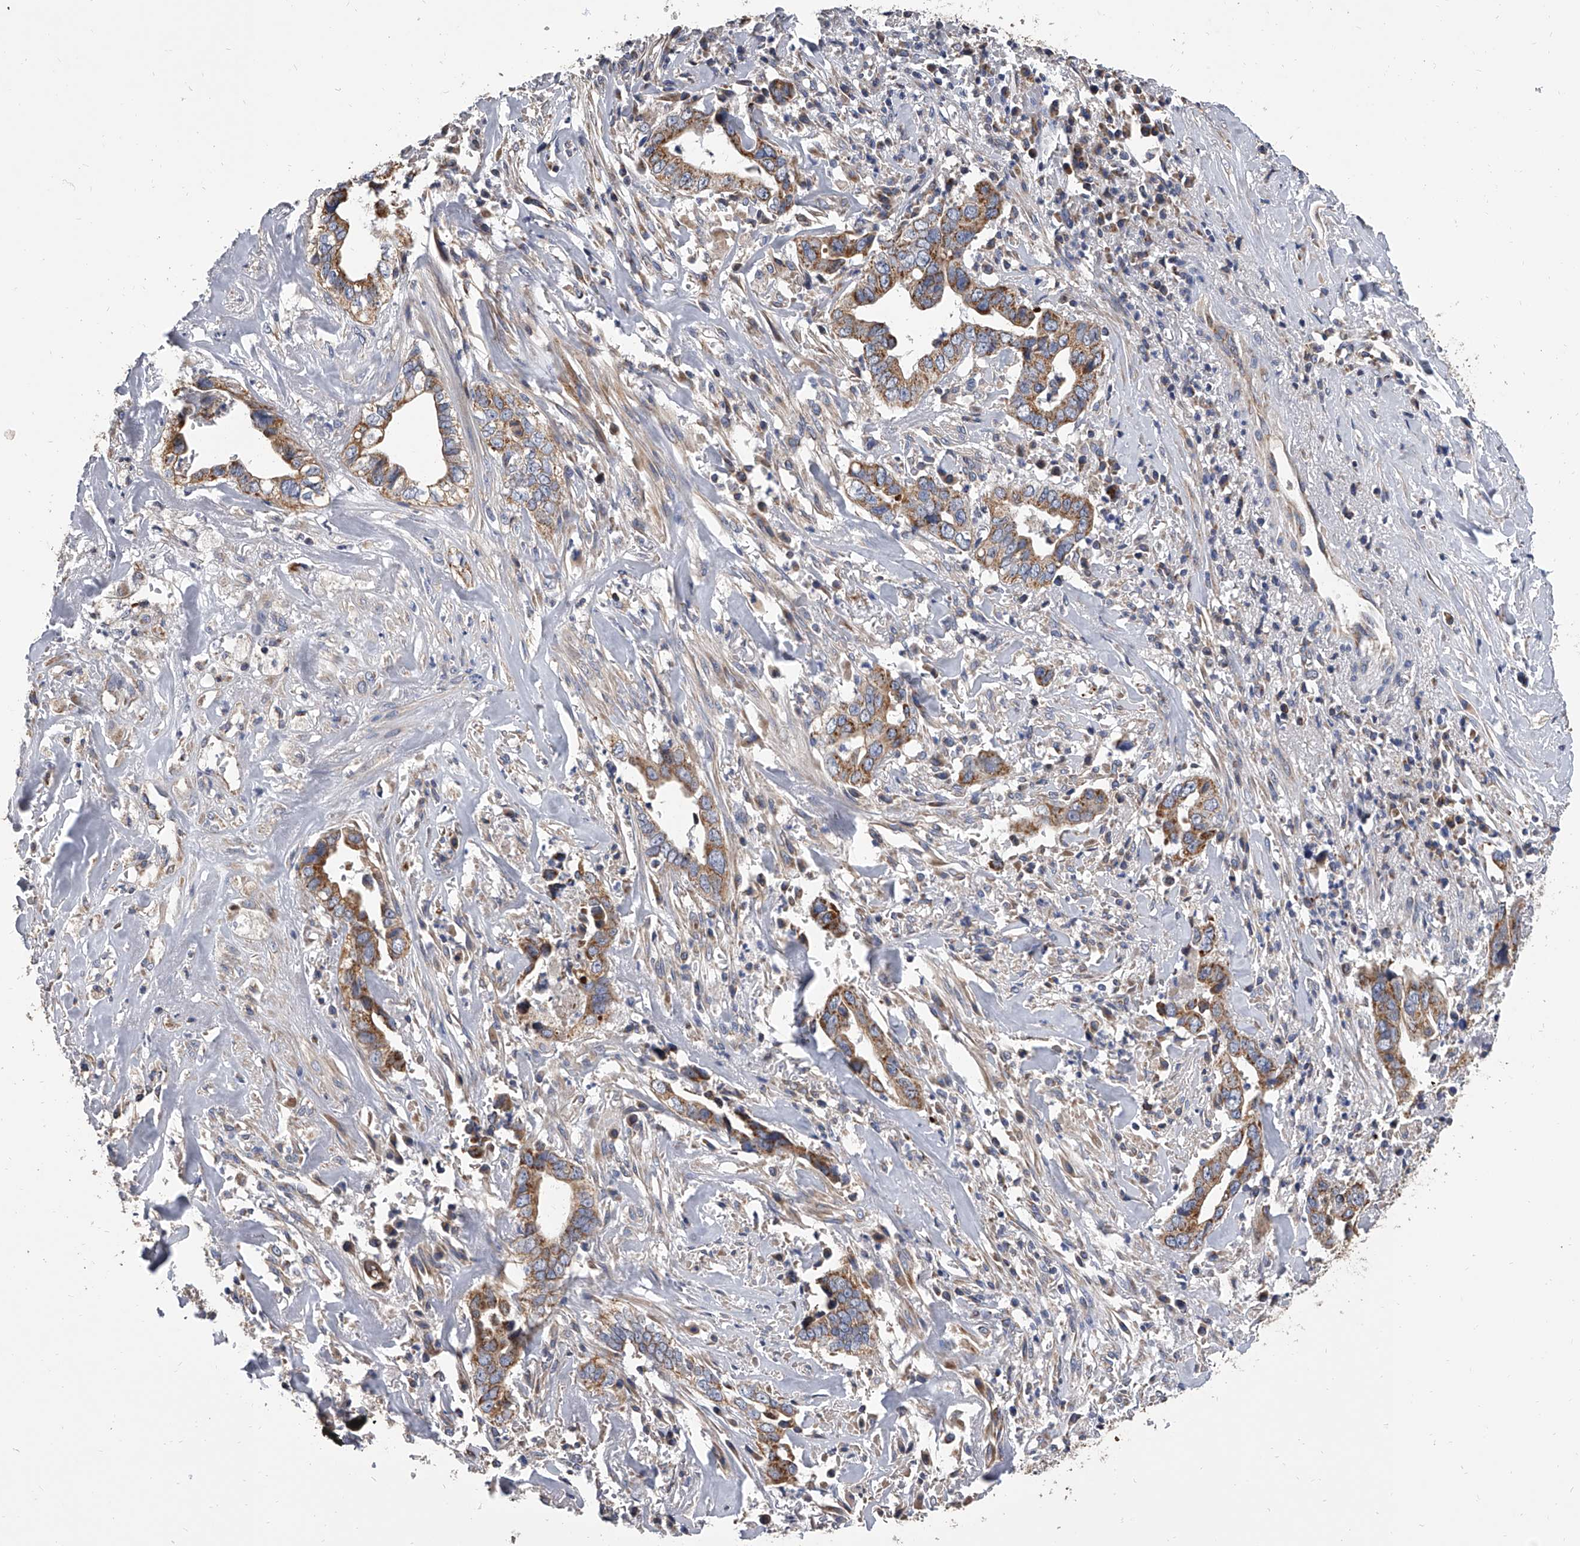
{"staining": {"intensity": "moderate", "quantity": ">75%", "location": "cytoplasmic/membranous"}, "tissue": "liver cancer", "cell_type": "Tumor cells", "image_type": "cancer", "snomed": [{"axis": "morphology", "description": "Cholangiocarcinoma"}, {"axis": "topography", "description": "Liver"}], "caption": "This is an image of IHC staining of liver cholangiocarcinoma, which shows moderate expression in the cytoplasmic/membranous of tumor cells.", "gene": "MRPL28", "patient": {"sex": "female", "age": 79}}